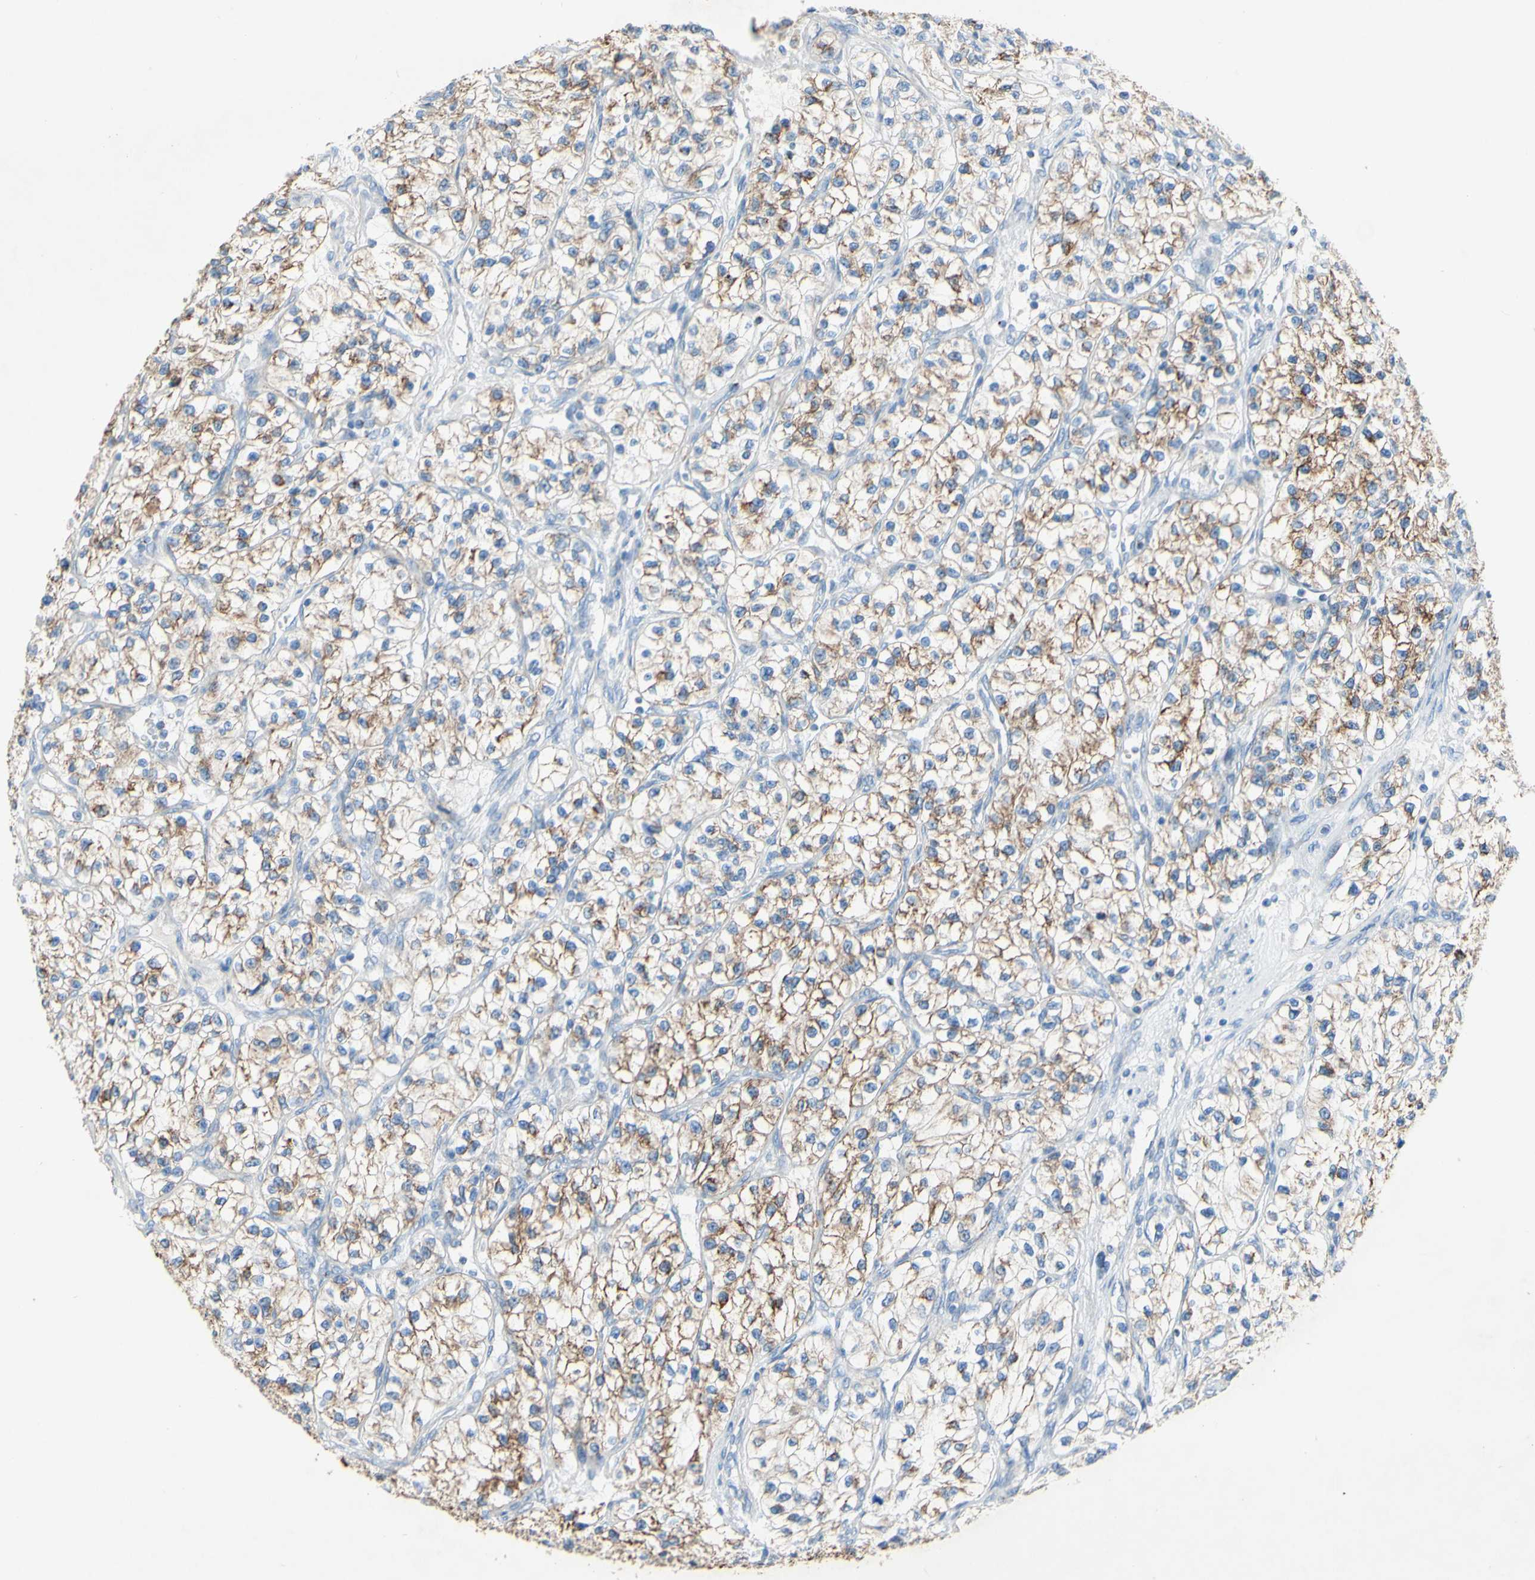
{"staining": {"intensity": "moderate", "quantity": "25%-75%", "location": "cytoplasmic/membranous"}, "tissue": "renal cancer", "cell_type": "Tumor cells", "image_type": "cancer", "snomed": [{"axis": "morphology", "description": "Adenocarcinoma, NOS"}, {"axis": "topography", "description": "Kidney"}], "caption": "A photomicrograph showing moderate cytoplasmic/membranous positivity in approximately 25%-75% of tumor cells in adenocarcinoma (renal), as visualized by brown immunohistochemical staining.", "gene": "ACADL", "patient": {"sex": "female", "age": 57}}